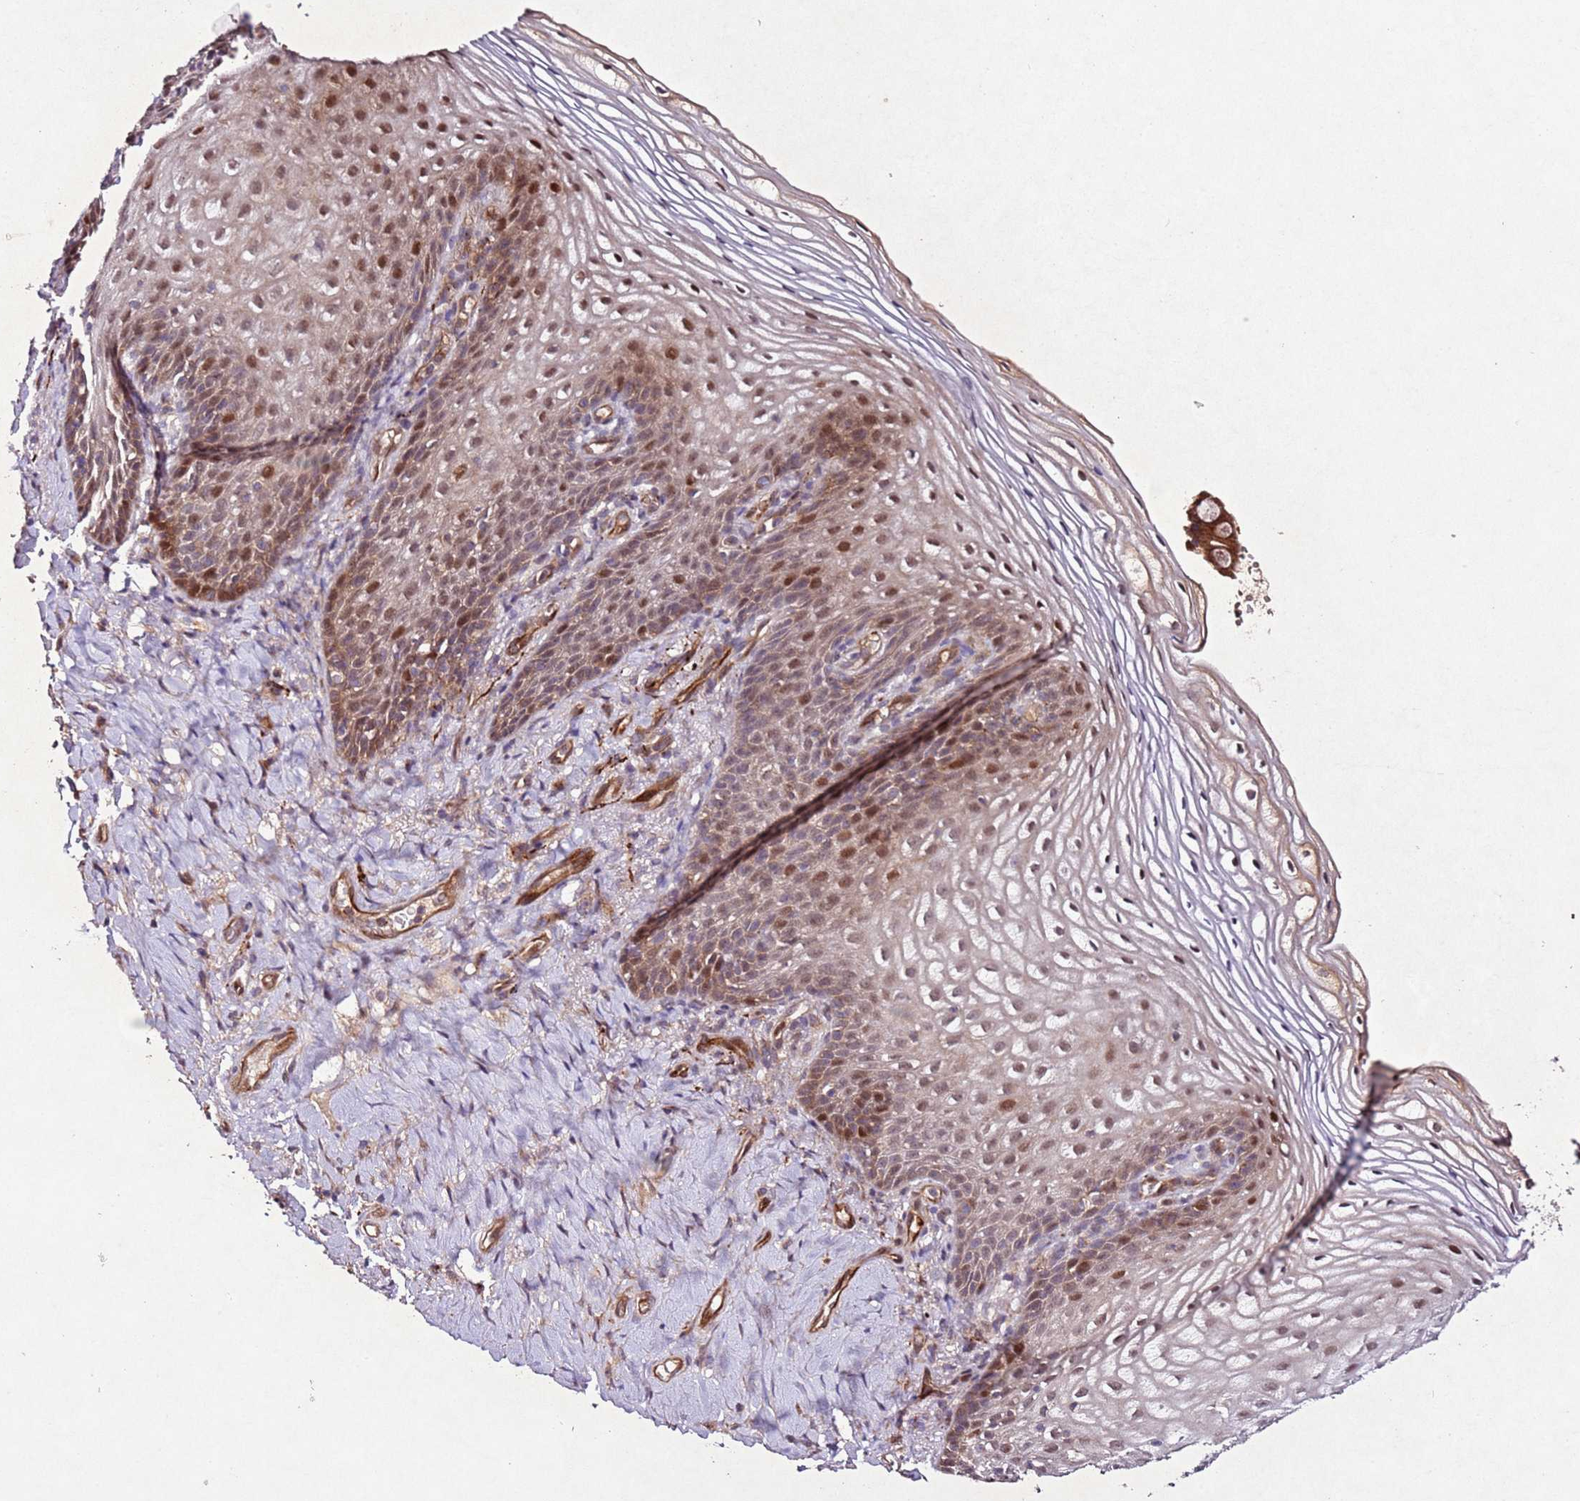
{"staining": {"intensity": "moderate", "quantity": ">75%", "location": "nuclear"}, "tissue": "vagina", "cell_type": "Squamous epithelial cells", "image_type": "normal", "snomed": [{"axis": "morphology", "description": "Normal tissue, NOS"}, {"axis": "topography", "description": "Vagina"}], "caption": "Approximately >75% of squamous epithelial cells in unremarkable vagina show moderate nuclear protein staining as visualized by brown immunohistochemical staining.", "gene": "PTMA", "patient": {"sex": "female", "age": 60}}